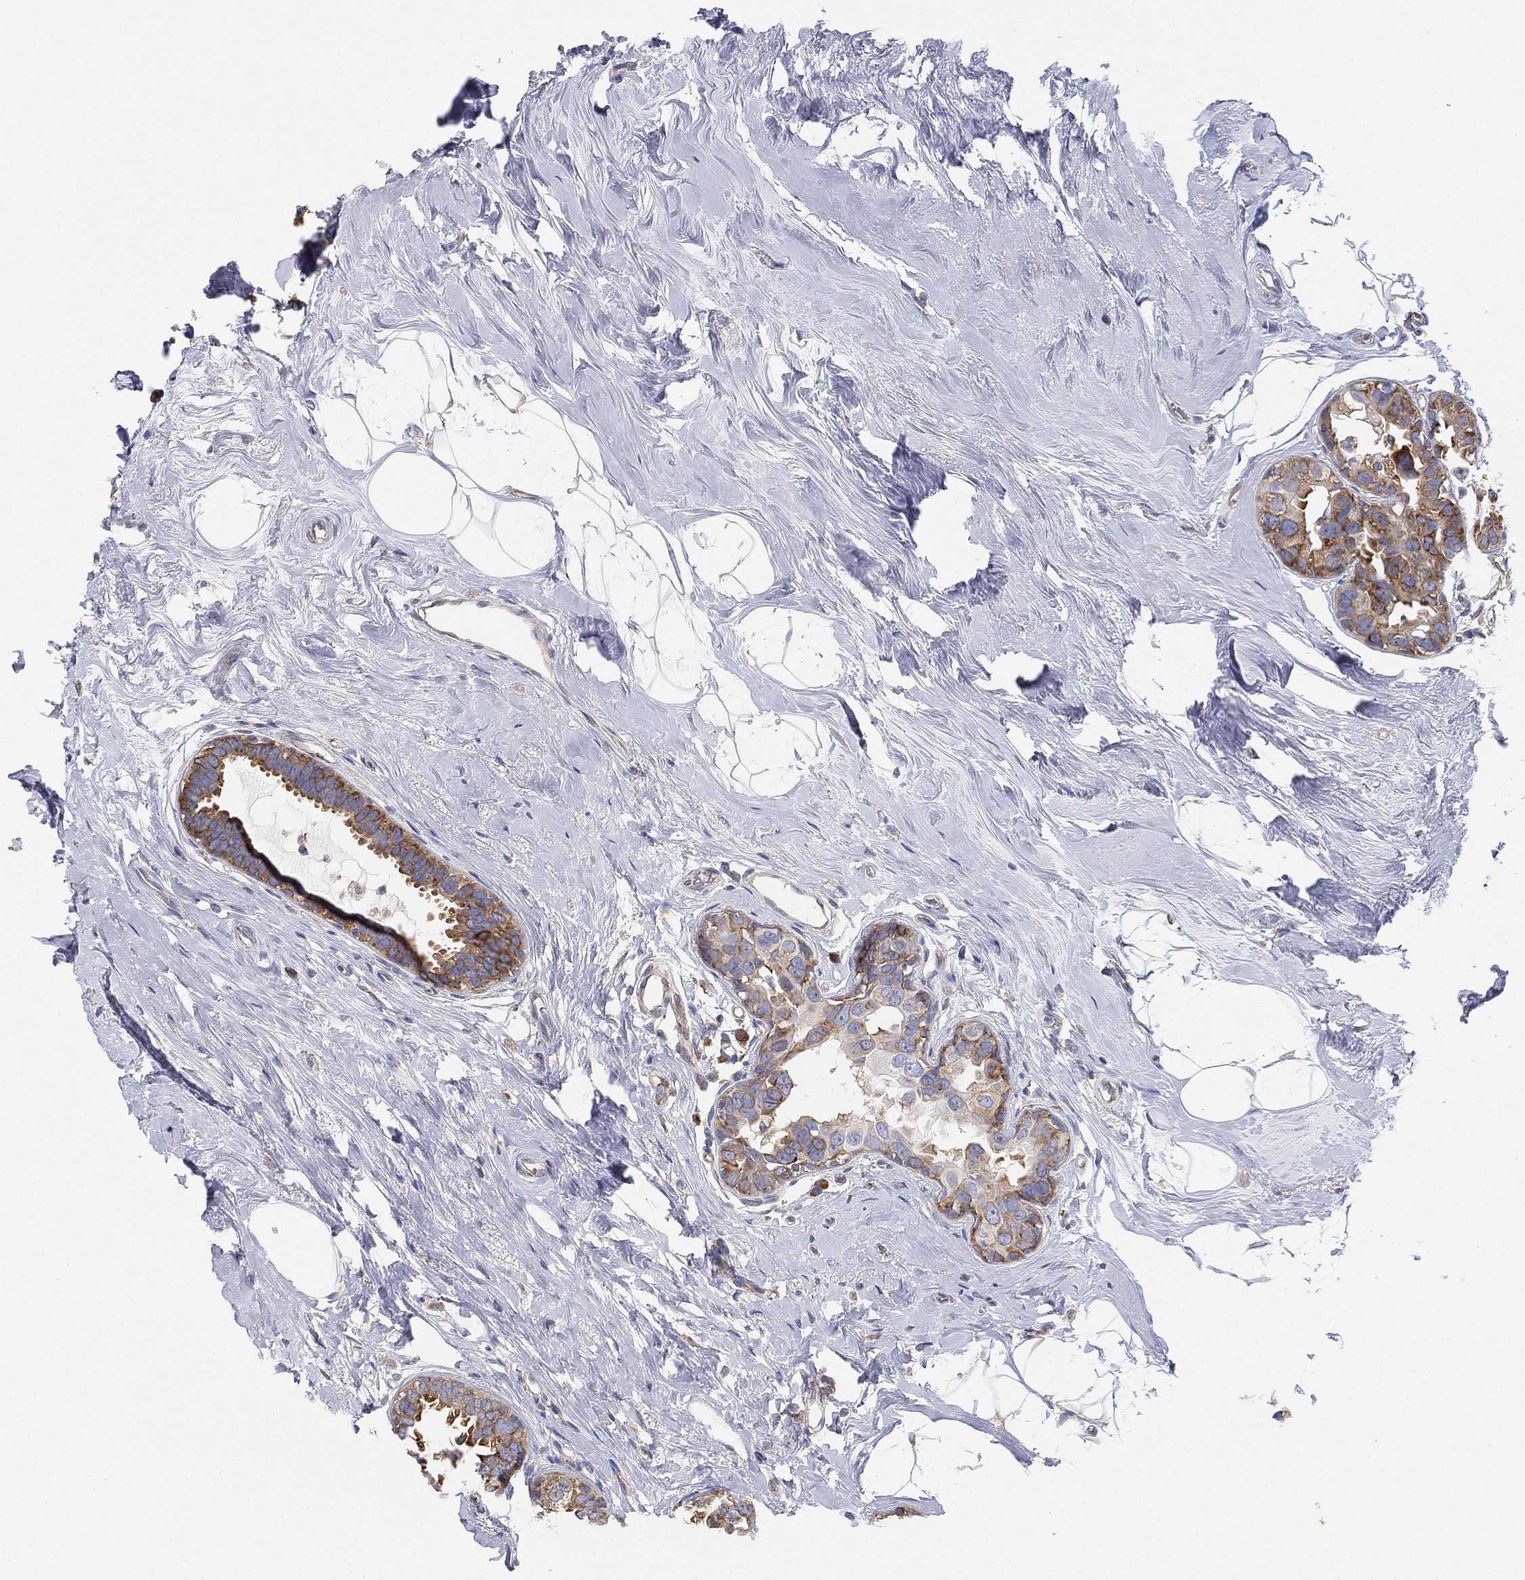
{"staining": {"intensity": "moderate", "quantity": "25%-75%", "location": "cytoplasmic/membranous"}, "tissue": "breast cancer", "cell_type": "Tumor cells", "image_type": "cancer", "snomed": [{"axis": "morphology", "description": "Duct carcinoma"}, {"axis": "topography", "description": "Breast"}], "caption": "DAB (3,3'-diaminobenzidine) immunohistochemical staining of invasive ductal carcinoma (breast) exhibits moderate cytoplasmic/membranous protein positivity in about 25%-75% of tumor cells. The staining is performed using DAB (3,3'-diaminobenzidine) brown chromogen to label protein expression. The nuclei are counter-stained blue using hematoxylin.", "gene": "FARSA", "patient": {"sex": "female", "age": 55}}